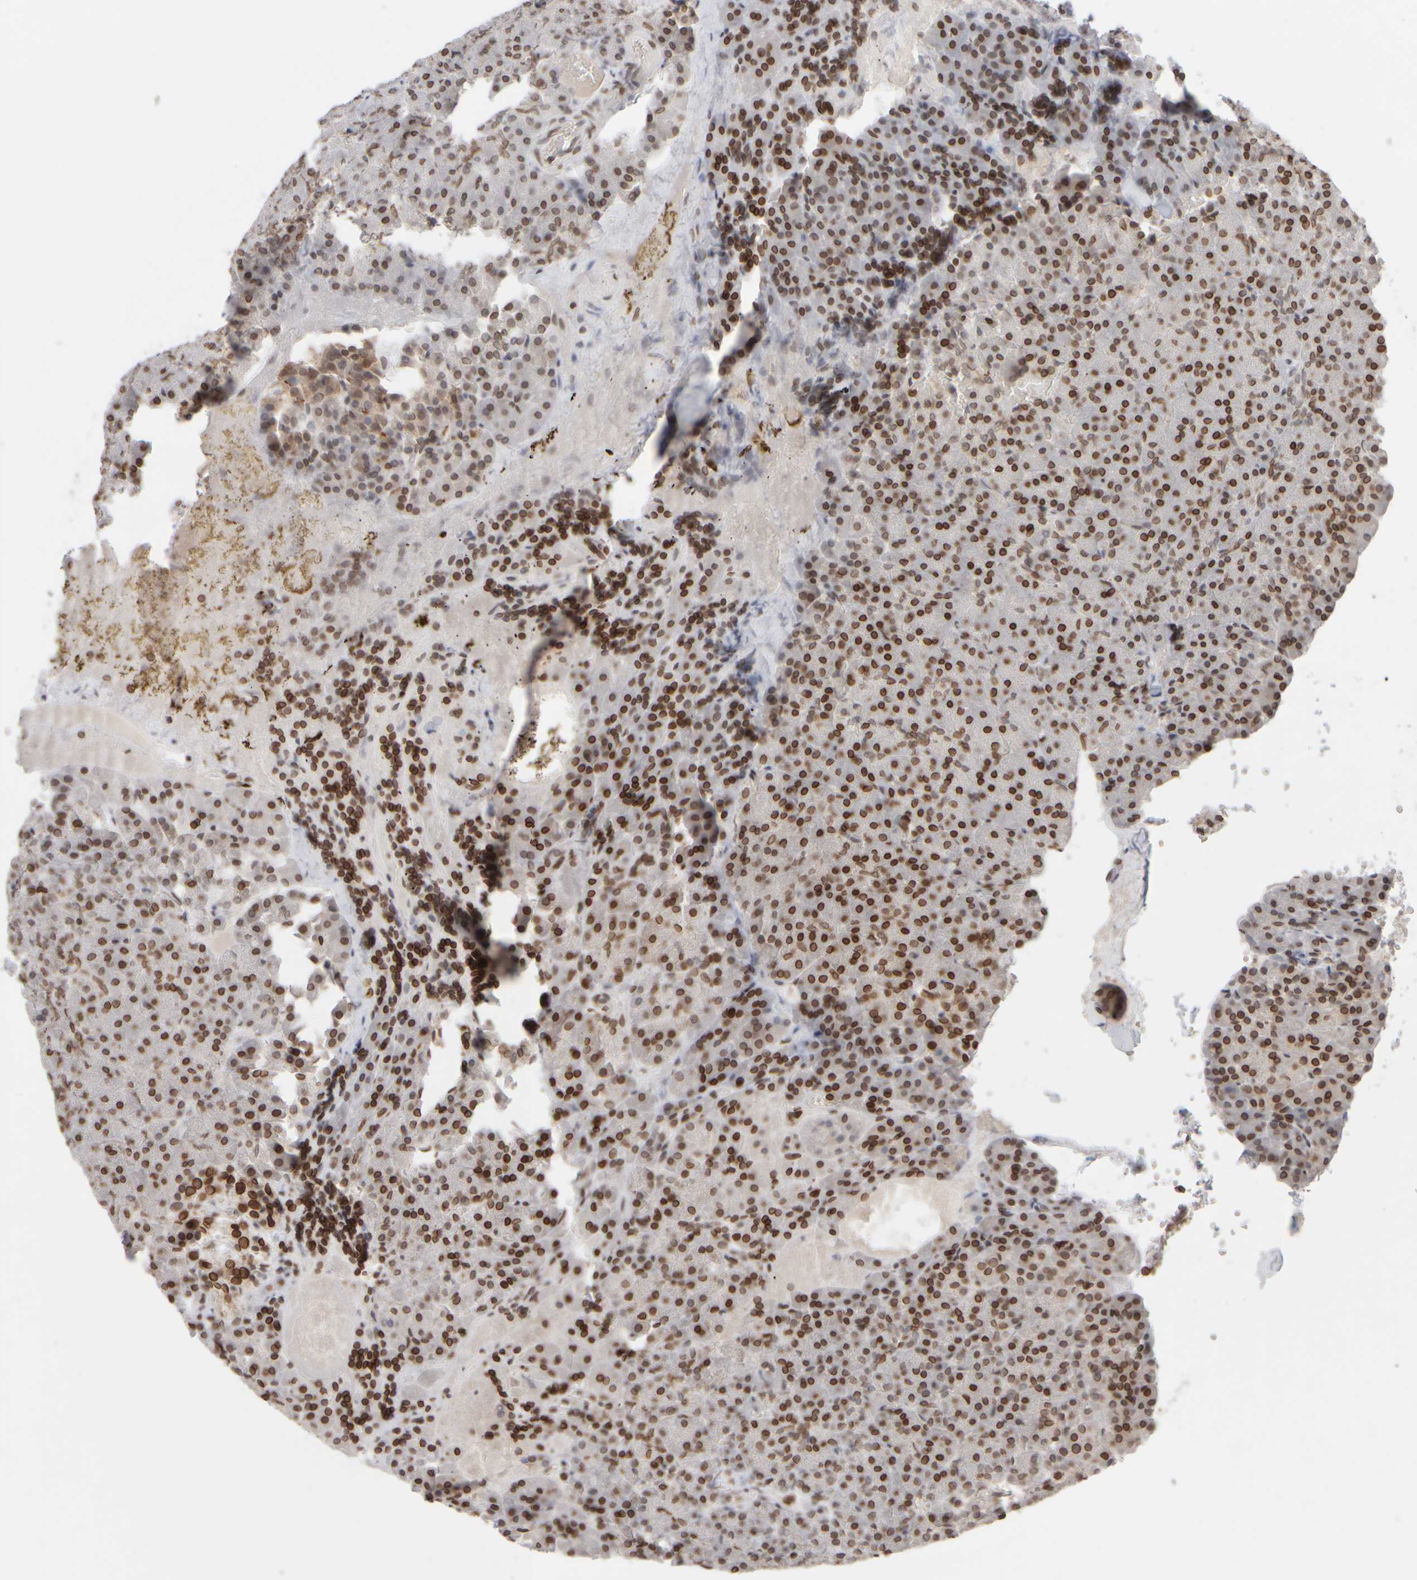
{"staining": {"intensity": "strong", "quantity": ">75%", "location": "cytoplasmic/membranous,nuclear"}, "tissue": "pancreas", "cell_type": "Exocrine glandular cells", "image_type": "normal", "snomed": [{"axis": "morphology", "description": "Normal tissue, NOS"}, {"axis": "morphology", "description": "Carcinoid, malignant, NOS"}, {"axis": "topography", "description": "Pancreas"}], "caption": "Immunohistochemistry (IHC) (DAB) staining of normal human pancreas displays strong cytoplasmic/membranous,nuclear protein expression in approximately >75% of exocrine glandular cells. (Stains: DAB (3,3'-diaminobenzidine) in brown, nuclei in blue, Microscopy: brightfield microscopy at high magnification).", "gene": "ZC3HC1", "patient": {"sex": "female", "age": 35}}